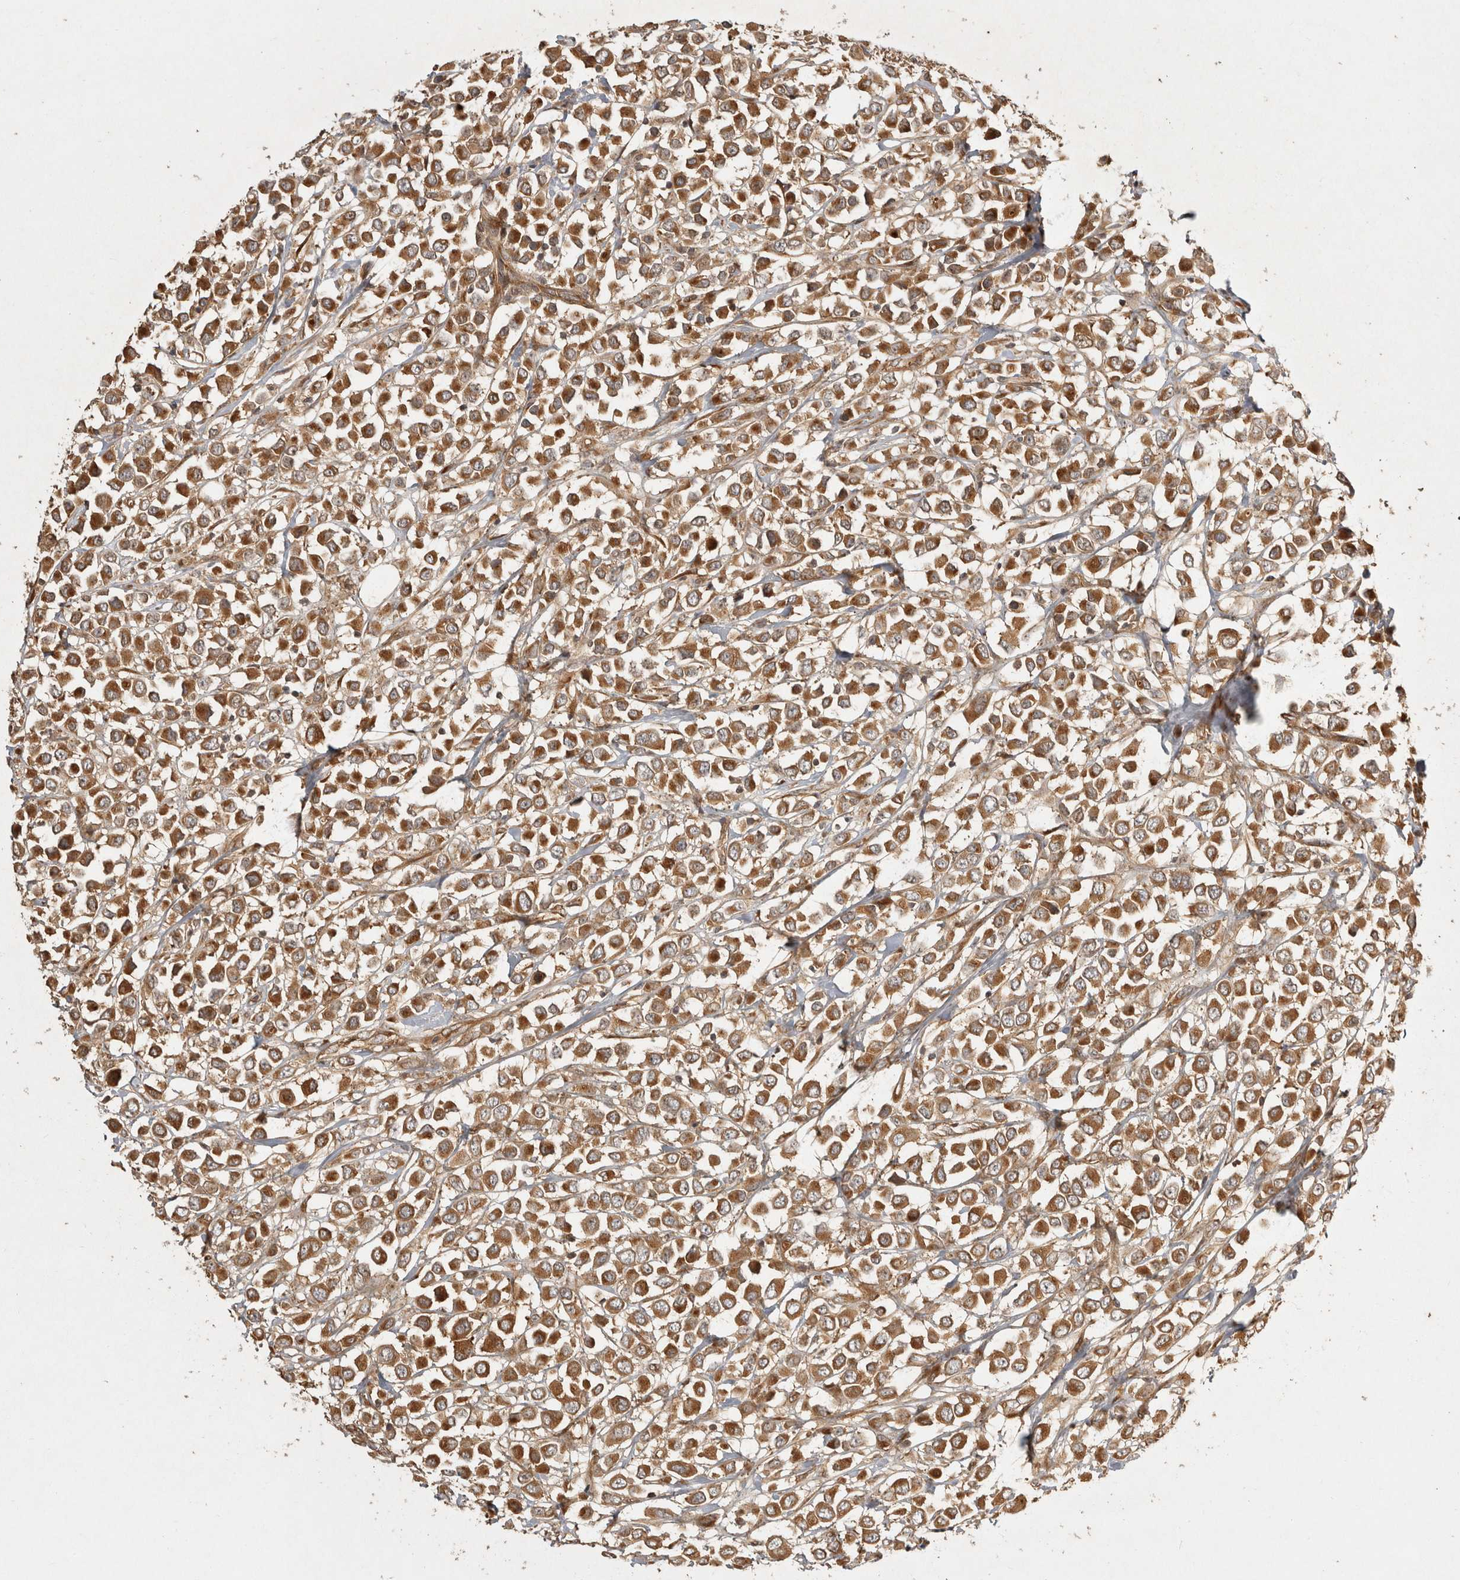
{"staining": {"intensity": "moderate", "quantity": ">75%", "location": "cytoplasmic/membranous"}, "tissue": "breast cancer", "cell_type": "Tumor cells", "image_type": "cancer", "snomed": [{"axis": "morphology", "description": "Duct carcinoma"}, {"axis": "topography", "description": "Breast"}], "caption": "Immunohistochemistry (IHC) image of breast cancer stained for a protein (brown), which shows medium levels of moderate cytoplasmic/membranous expression in about >75% of tumor cells.", "gene": "CAMSAP2", "patient": {"sex": "female", "age": 61}}